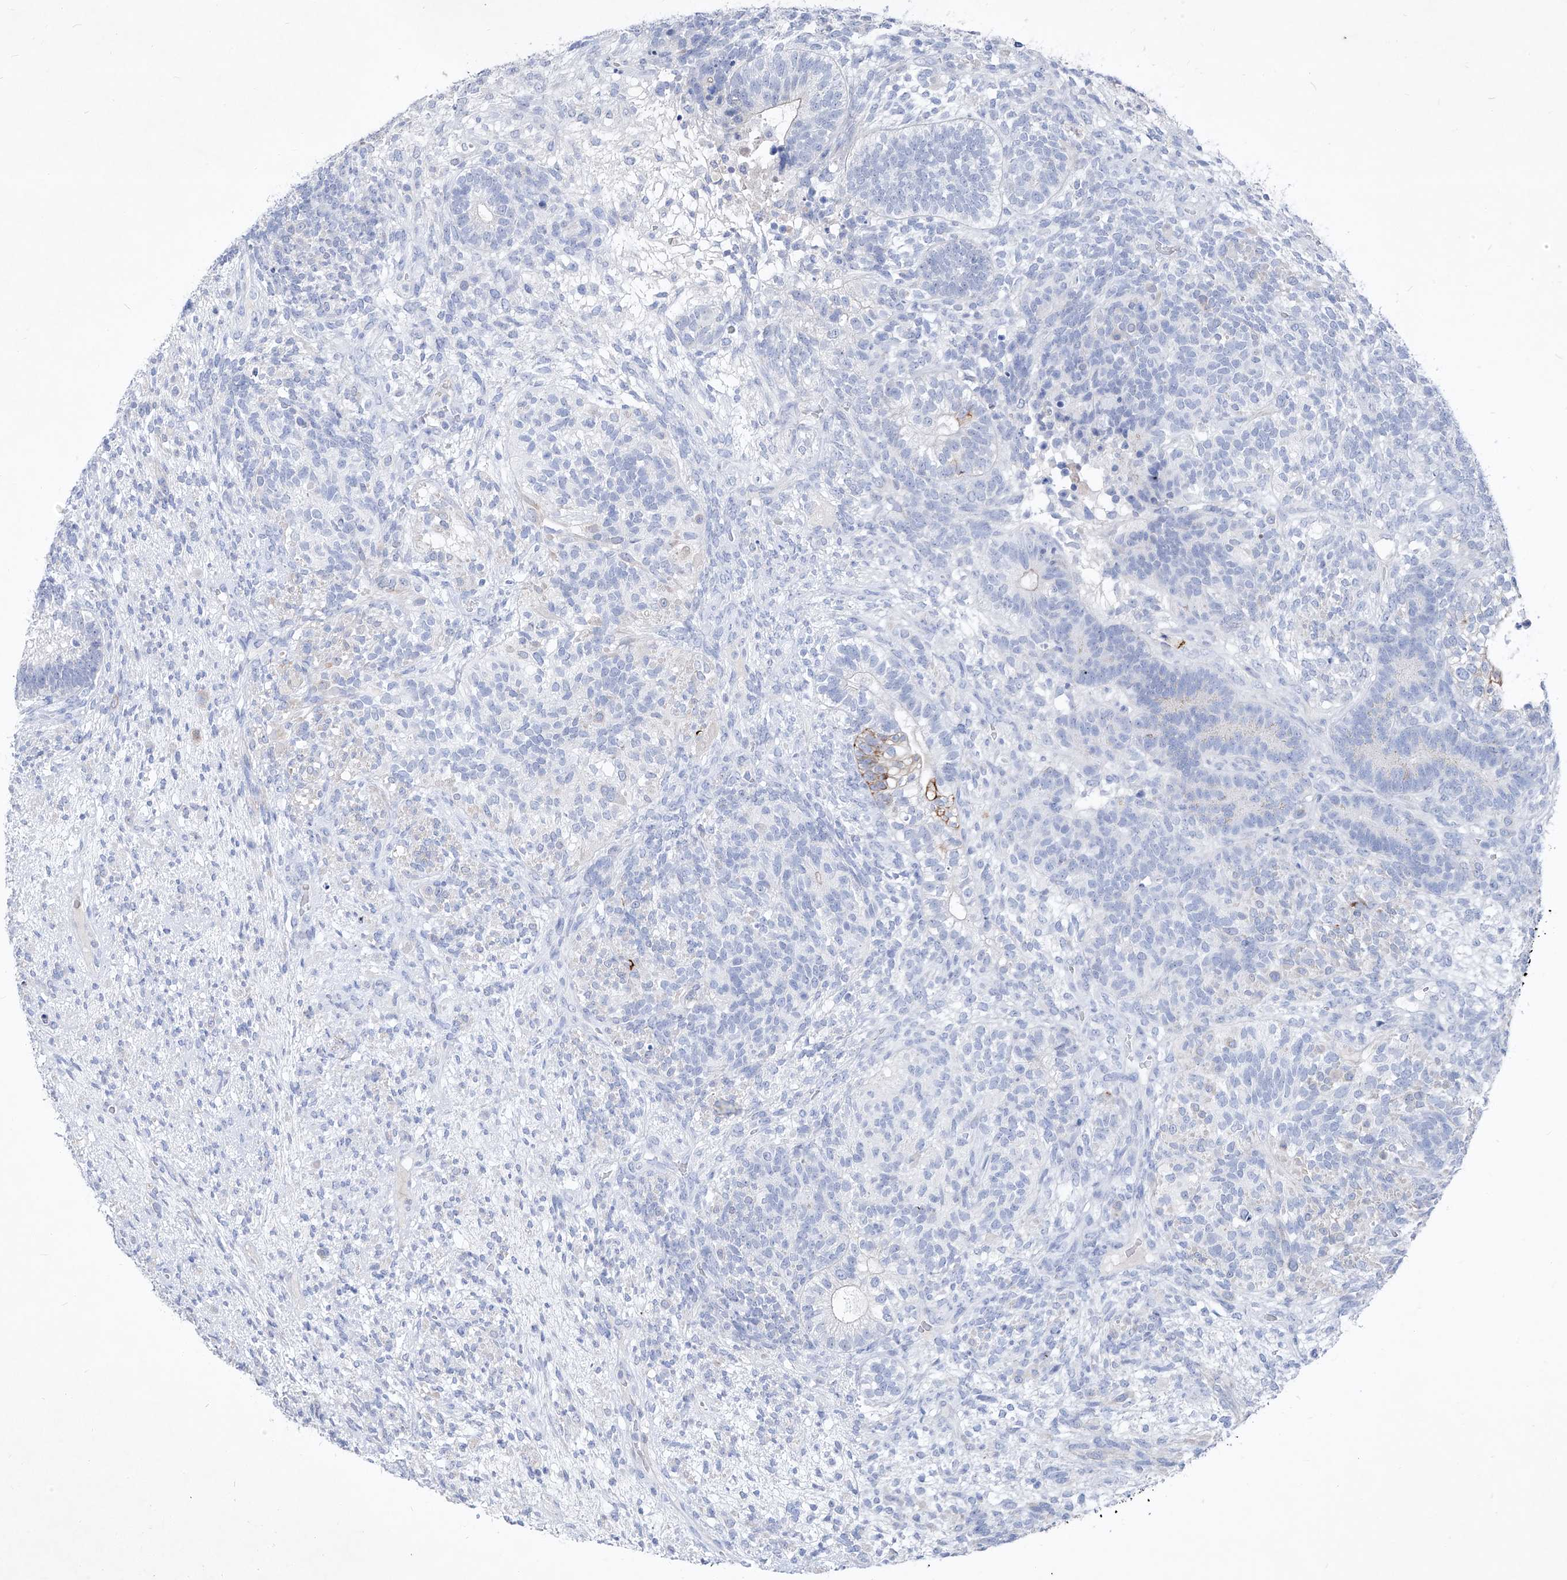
{"staining": {"intensity": "negative", "quantity": "none", "location": "none"}, "tissue": "testis cancer", "cell_type": "Tumor cells", "image_type": "cancer", "snomed": [{"axis": "morphology", "description": "Seminoma, NOS"}, {"axis": "morphology", "description": "Carcinoma, Embryonal, NOS"}, {"axis": "topography", "description": "Testis"}], "caption": "Tumor cells show no significant protein staining in testis cancer.", "gene": "FRS3", "patient": {"sex": "male", "age": 28}}